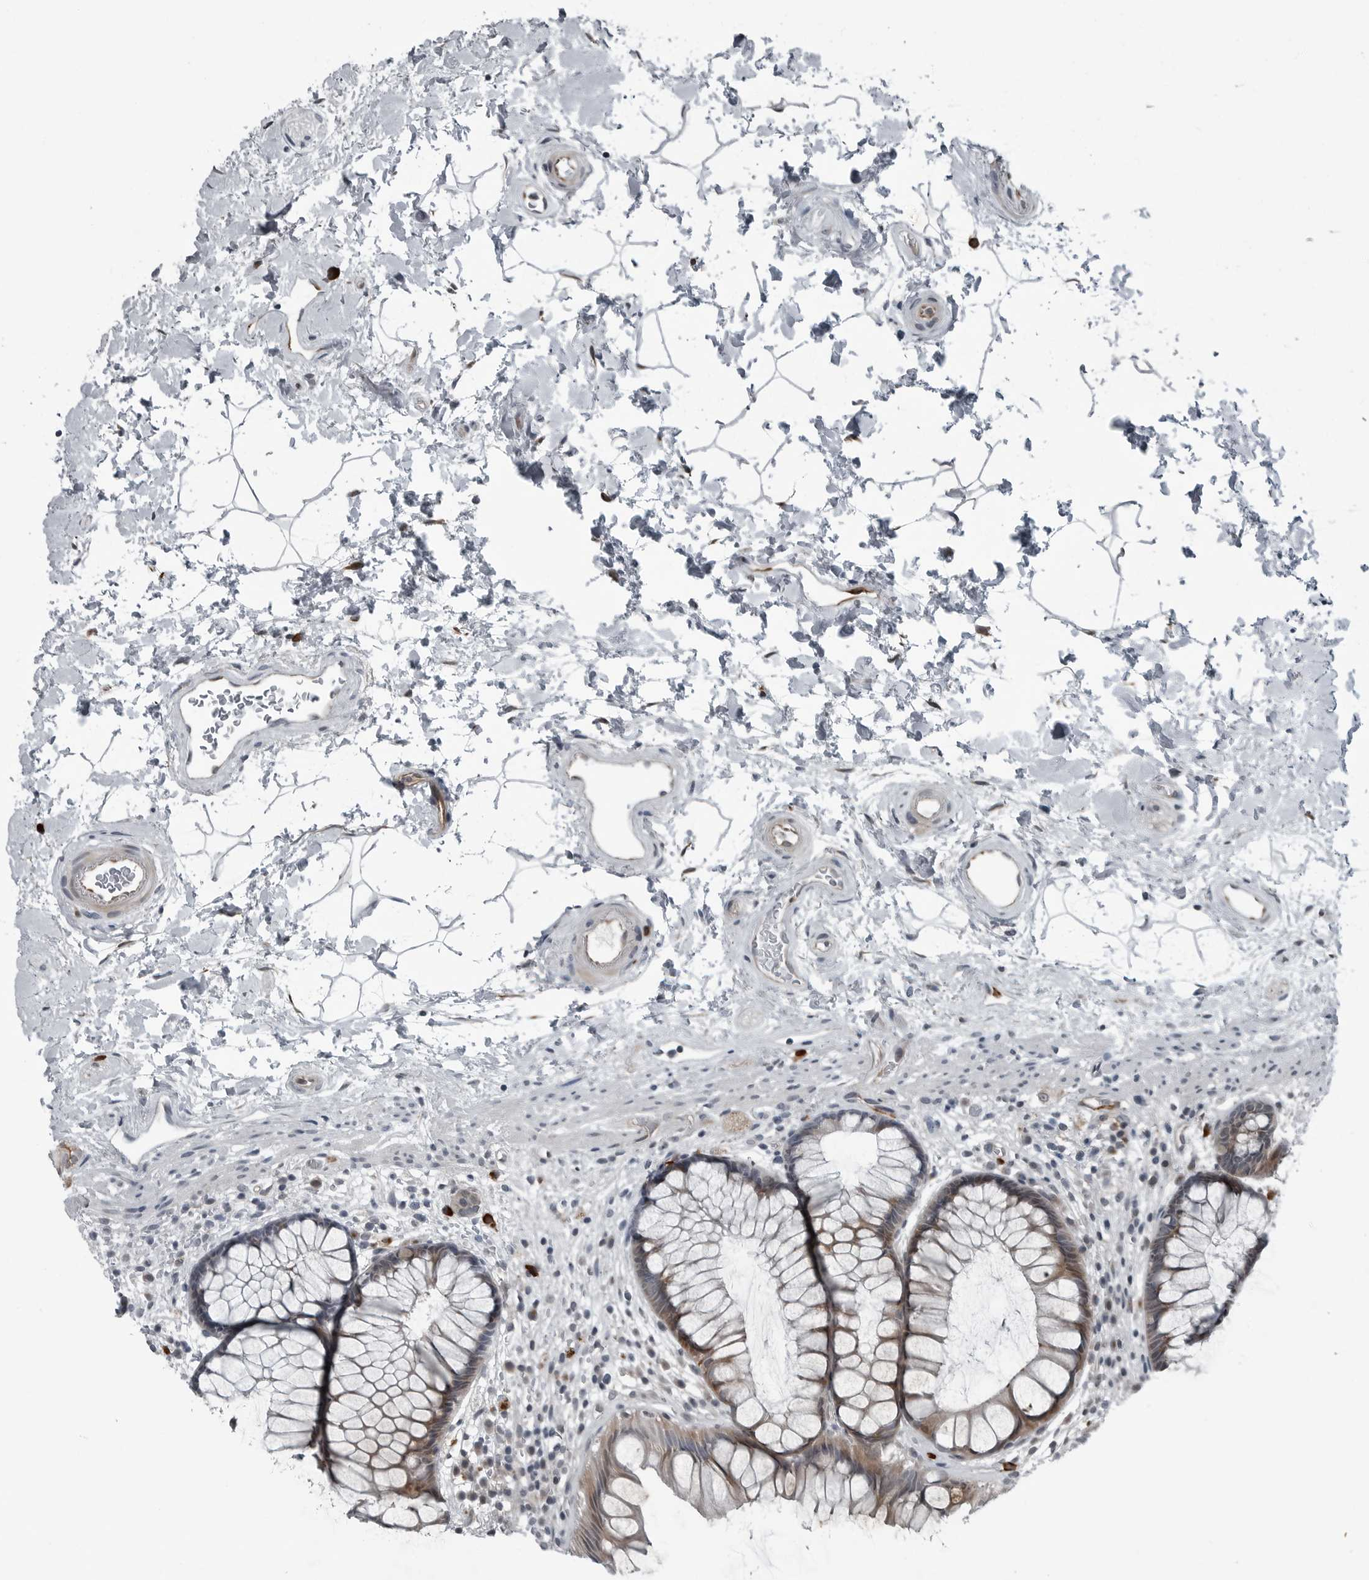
{"staining": {"intensity": "moderate", "quantity": ">75%", "location": "cytoplasmic/membranous"}, "tissue": "rectum", "cell_type": "Glandular cells", "image_type": "normal", "snomed": [{"axis": "morphology", "description": "Normal tissue, NOS"}, {"axis": "topography", "description": "Rectum"}], "caption": "Protein staining of benign rectum reveals moderate cytoplasmic/membranous staining in about >75% of glandular cells.", "gene": "GAK", "patient": {"sex": "male", "age": 51}}